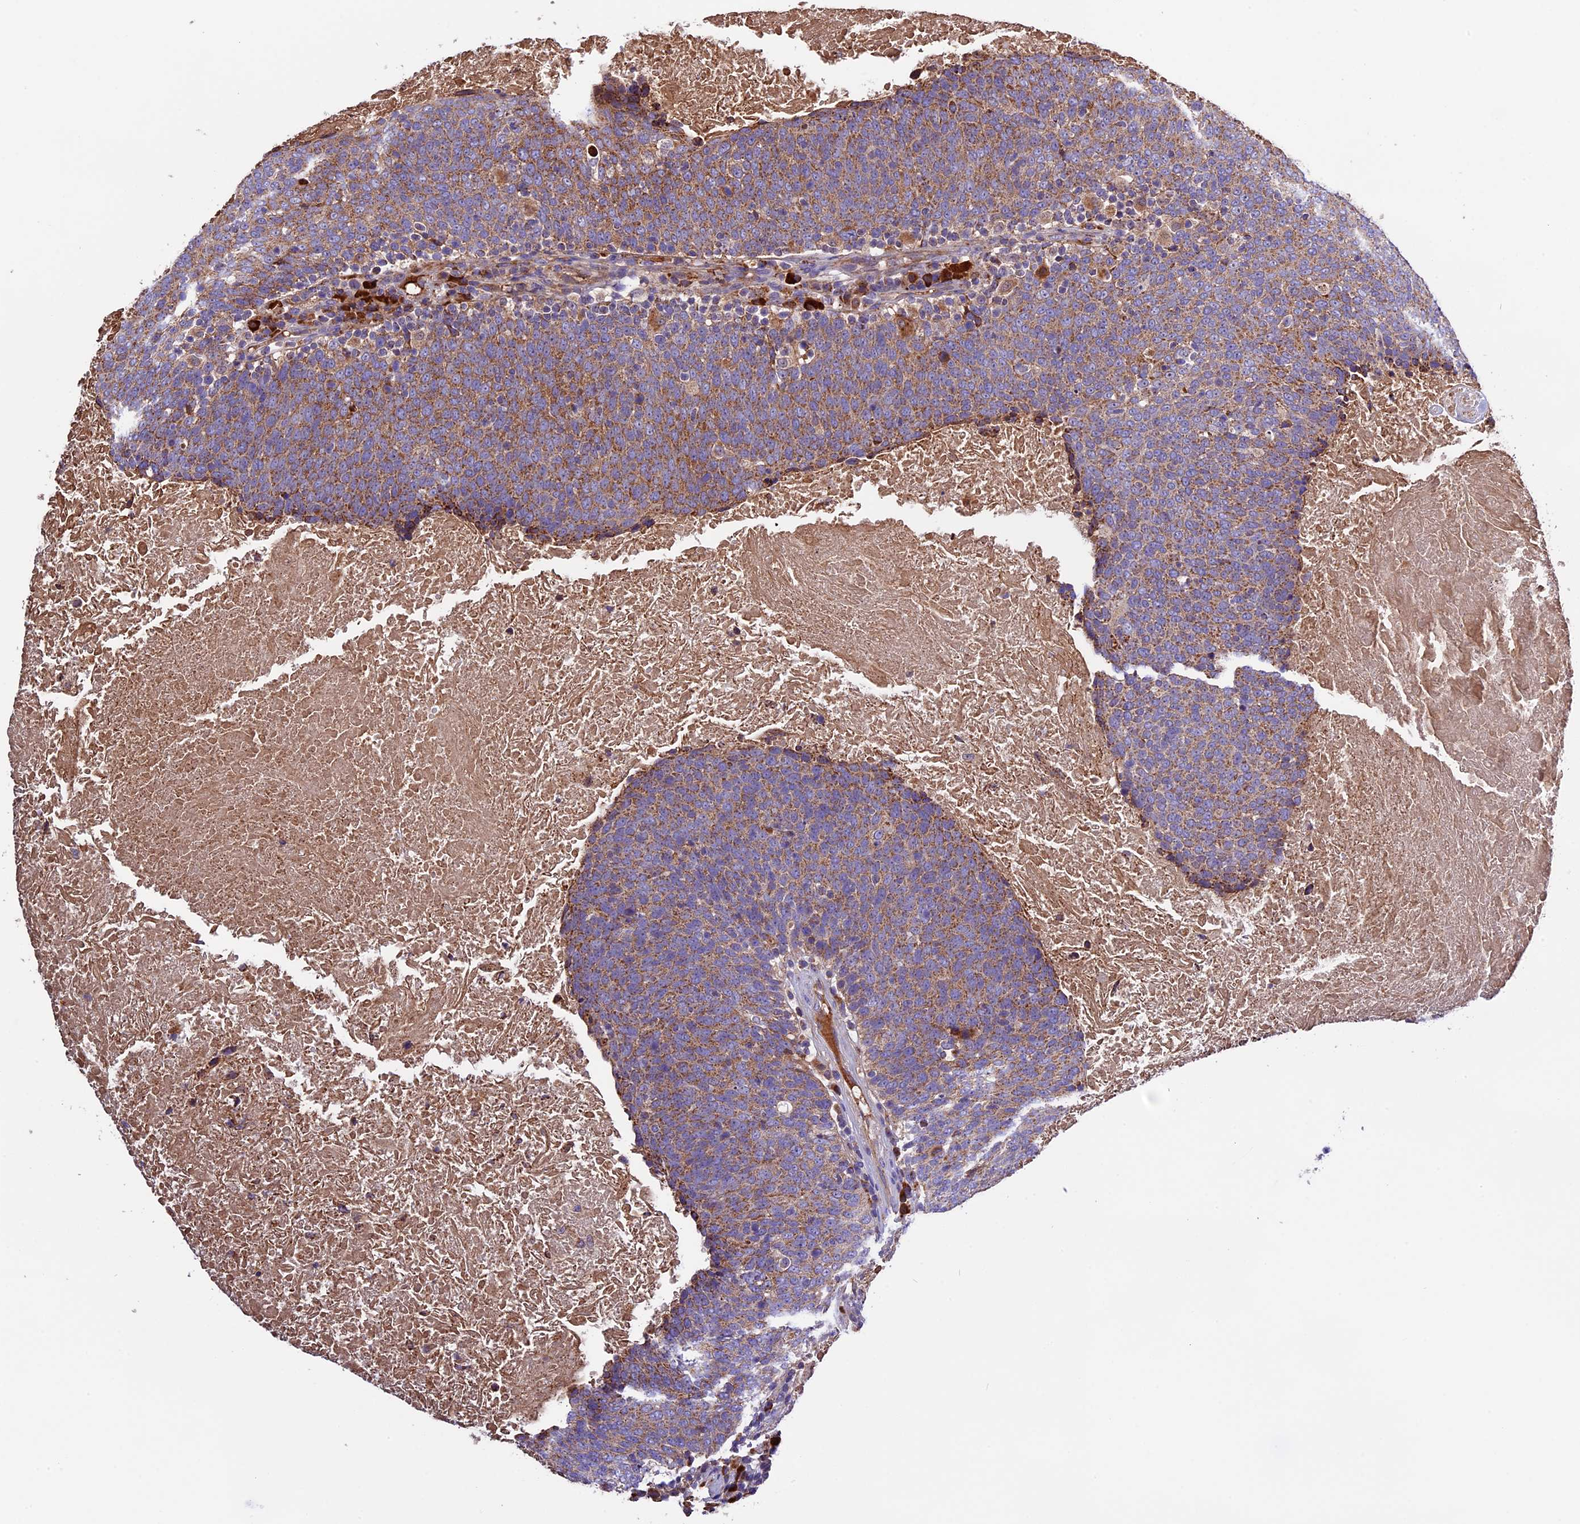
{"staining": {"intensity": "moderate", "quantity": ">75%", "location": "cytoplasmic/membranous"}, "tissue": "head and neck cancer", "cell_type": "Tumor cells", "image_type": "cancer", "snomed": [{"axis": "morphology", "description": "Squamous cell carcinoma, NOS"}, {"axis": "morphology", "description": "Squamous cell carcinoma, metastatic, NOS"}, {"axis": "topography", "description": "Lymph node"}, {"axis": "topography", "description": "Head-Neck"}], "caption": "The histopathology image shows staining of head and neck cancer, revealing moderate cytoplasmic/membranous protein positivity (brown color) within tumor cells. The protein of interest is stained brown, and the nuclei are stained in blue (DAB (3,3'-diaminobenzidine) IHC with brightfield microscopy, high magnification).", "gene": "METTL22", "patient": {"sex": "male", "age": 62}}